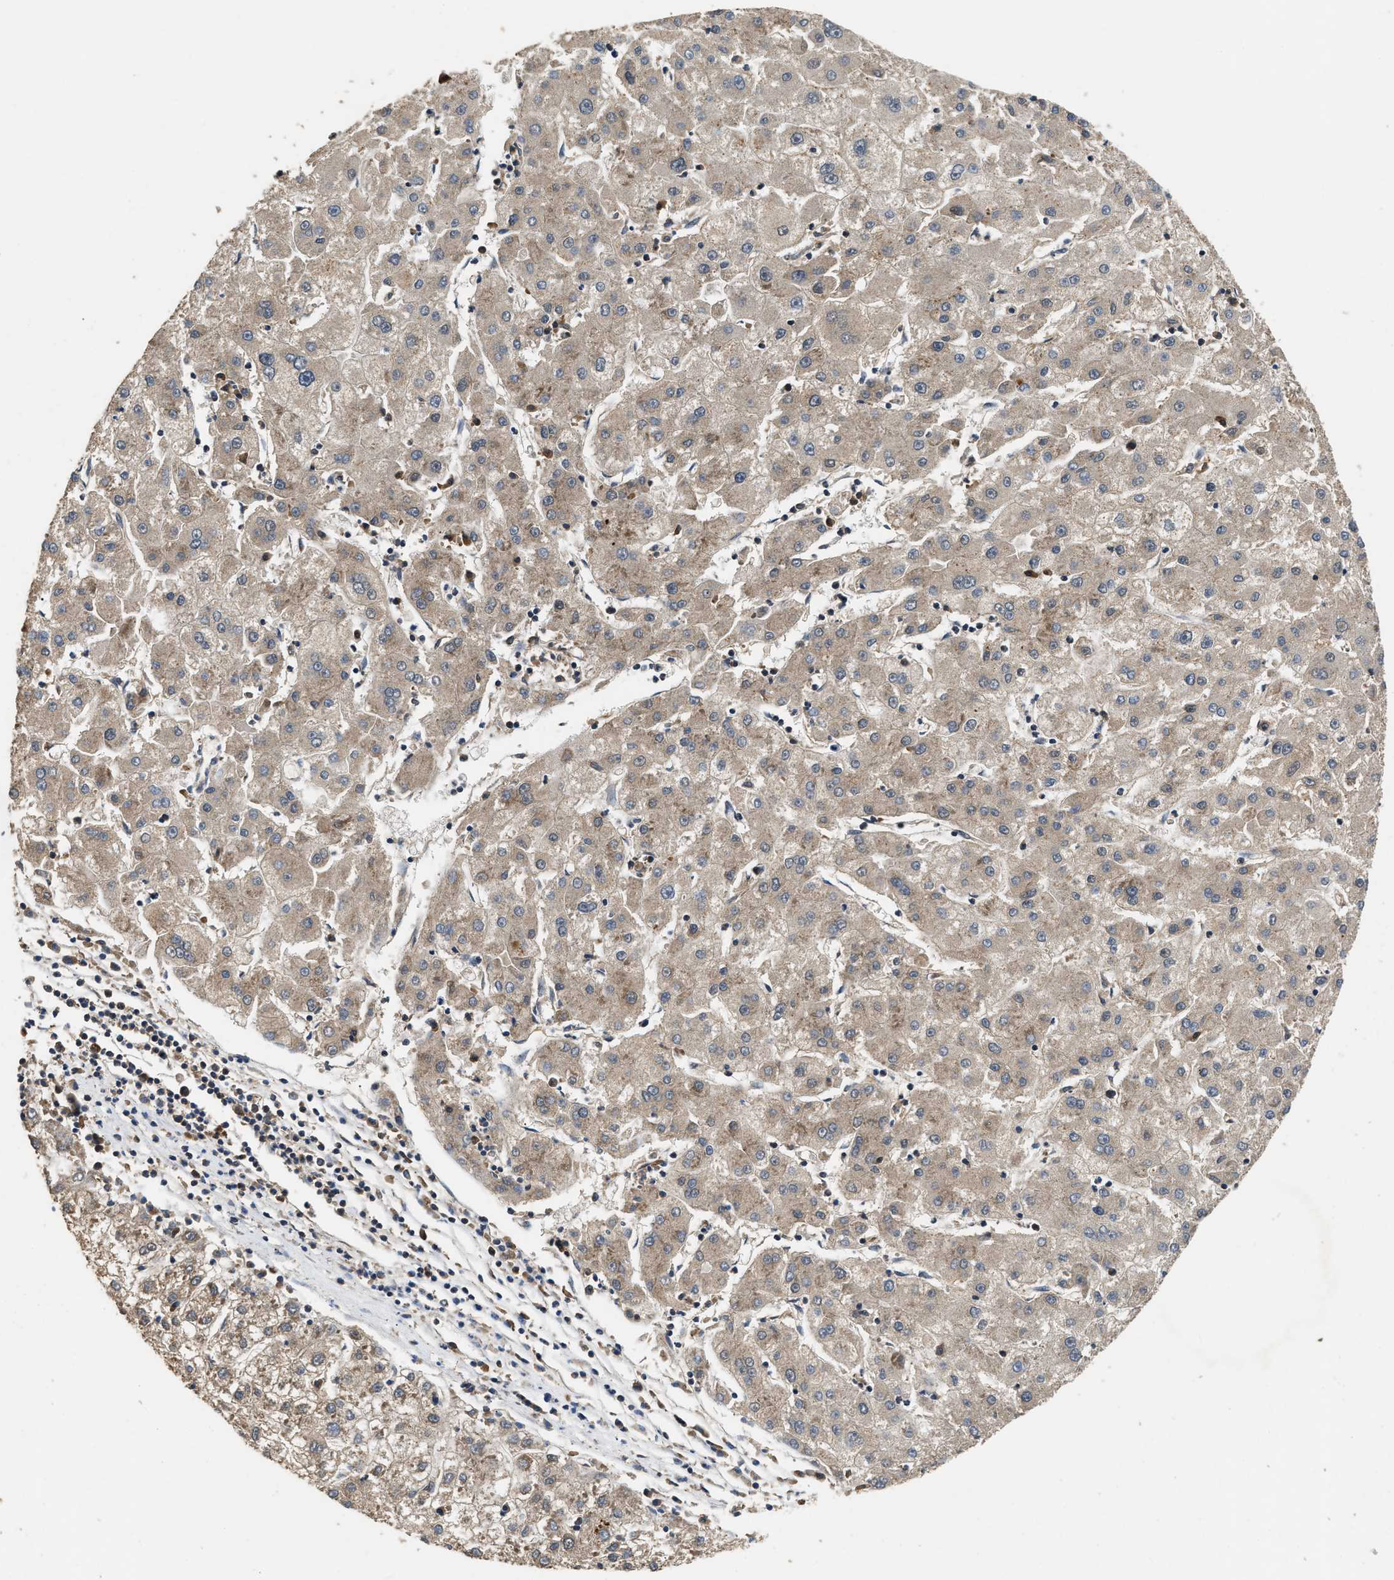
{"staining": {"intensity": "weak", "quantity": "25%-75%", "location": "cytoplasmic/membranous"}, "tissue": "liver cancer", "cell_type": "Tumor cells", "image_type": "cancer", "snomed": [{"axis": "morphology", "description": "Carcinoma, Hepatocellular, NOS"}, {"axis": "topography", "description": "Liver"}], "caption": "Immunohistochemical staining of liver cancer (hepatocellular carcinoma) demonstrates low levels of weak cytoplasmic/membranous positivity in approximately 25%-75% of tumor cells.", "gene": "DNAJC2", "patient": {"sex": "male", "age": 72}}